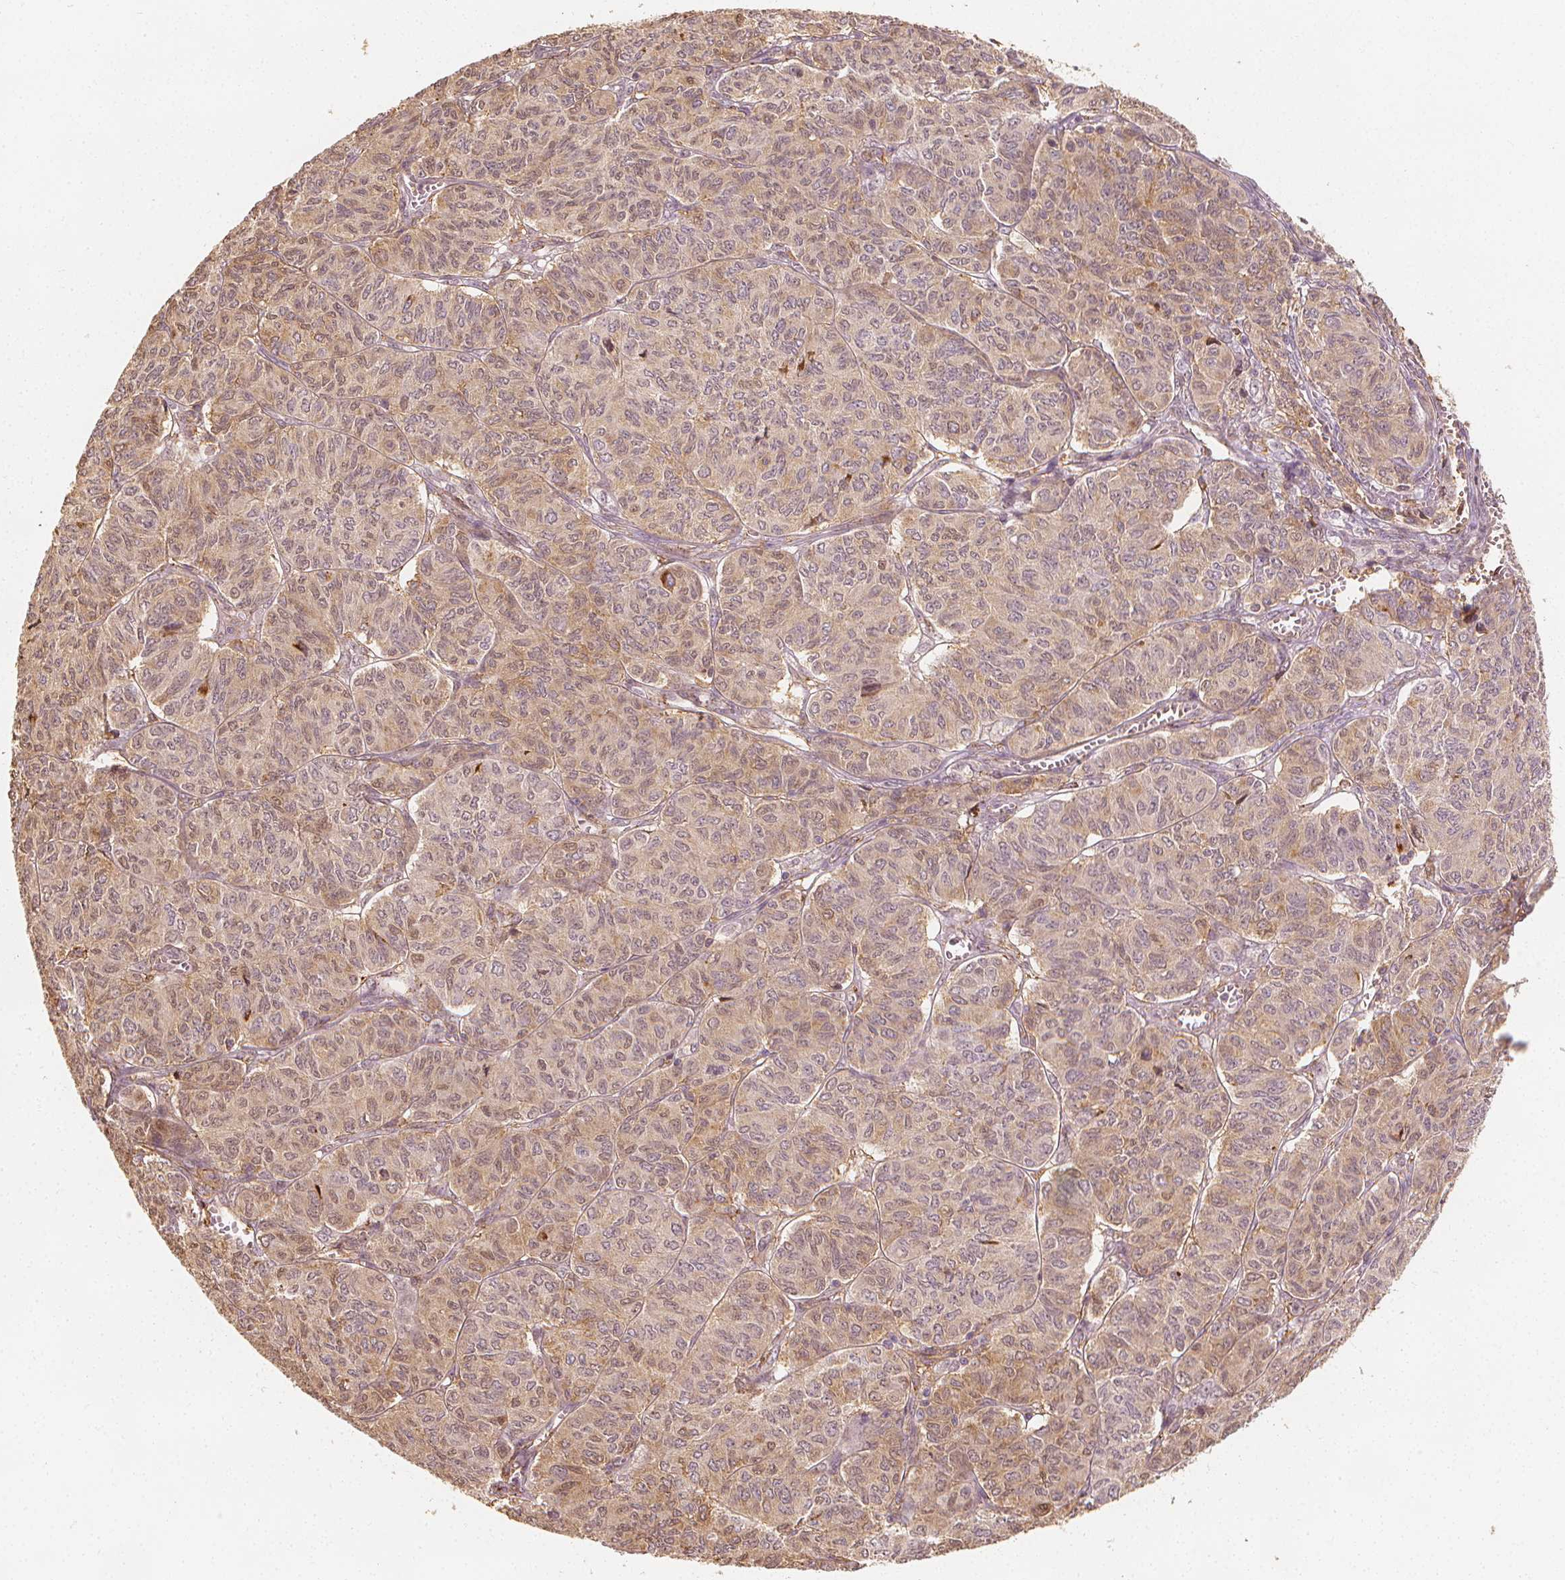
{"staining": {"intensity": "weak", "quantity": ">75%", "location": "cytoplasmic/membranous"}, "tissue": "ovarian cancer", "cell_type": "Tumor cells", "image_type": "cancer", "snomed": [{"axis": "morphology", "description": "Carcinoma, endometroid"}, {"axis": "topography", "description": "Ovary"}], "caption": "Immunohistochemistry (IHC) photomicrograph of neoplastic tissue: human ovarian cancer stained using immunohistochemistry (IHC) displays low levels of weak protein expression localized specifically in the cytoplasmic/membranous of tumor cells, appearing as a cytoplasmic/membranous brown color.", "gene": "ARHGAP26", "patient": {"sex": "female", "age": 80}}